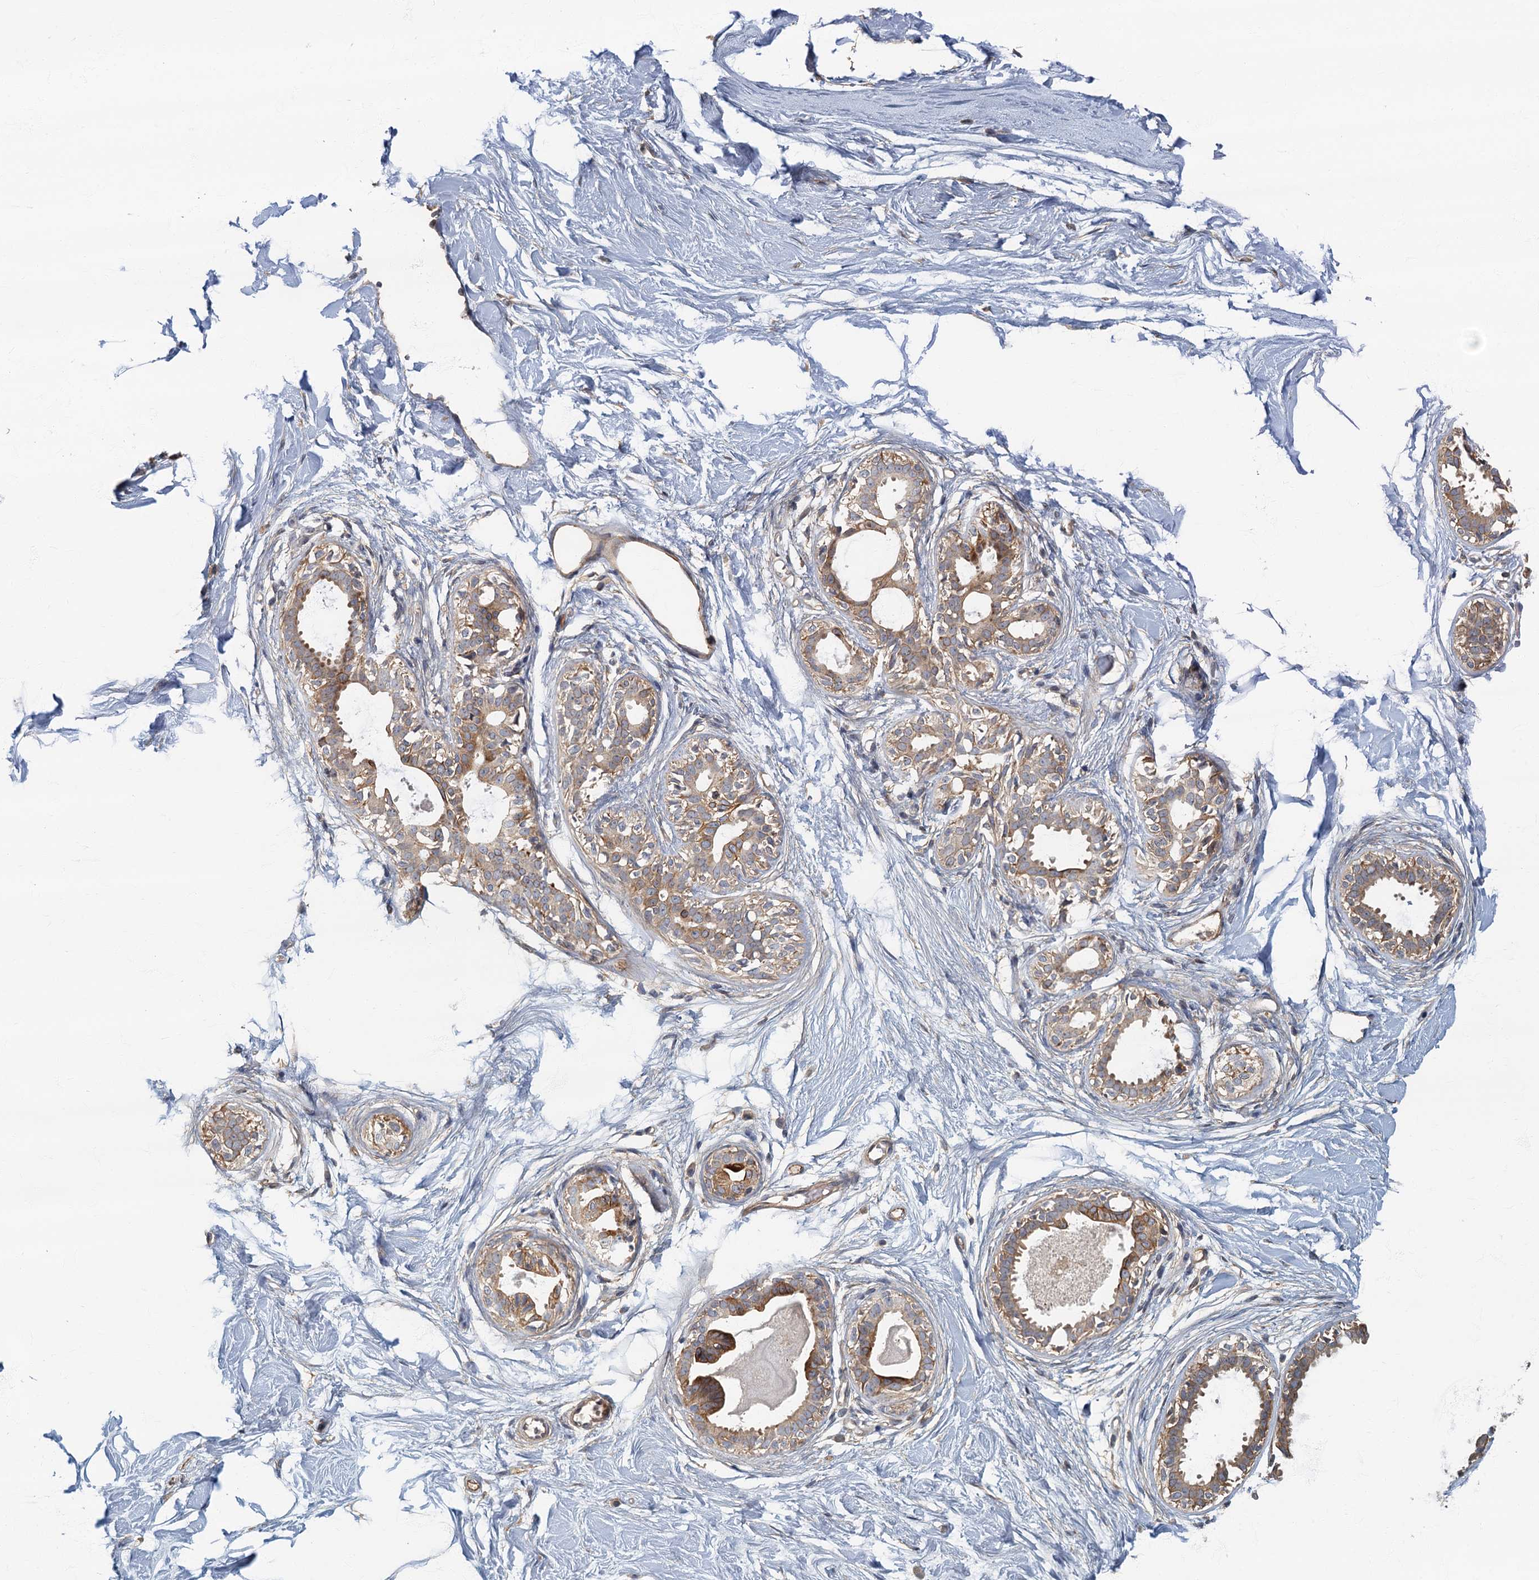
{"staining": {"intensity": "negative", "quantity": "none", "location": "none"}, "tissue": "breast", "cell_type": "Adipocytes", "image_type": "normal", "snomed": [{"axis": "morphology", "description": "Normal tissue, NOS"}, {"axis": "topography", "description": "Breast"}], "caption": "This photomicrograph is of unremarkable breast stained with immunohistochemistry to label a protein in brown with the nuclei are counter-stained blue. There is no positivity in adipocytes. The staining is performed using DAB (3,3'-diaminobenzidine) brown chromogen with nuclei counter-stained in using hematoxylin.", "gene": "CKAP2L", "patient": {"sex": "female", "age": 45}}